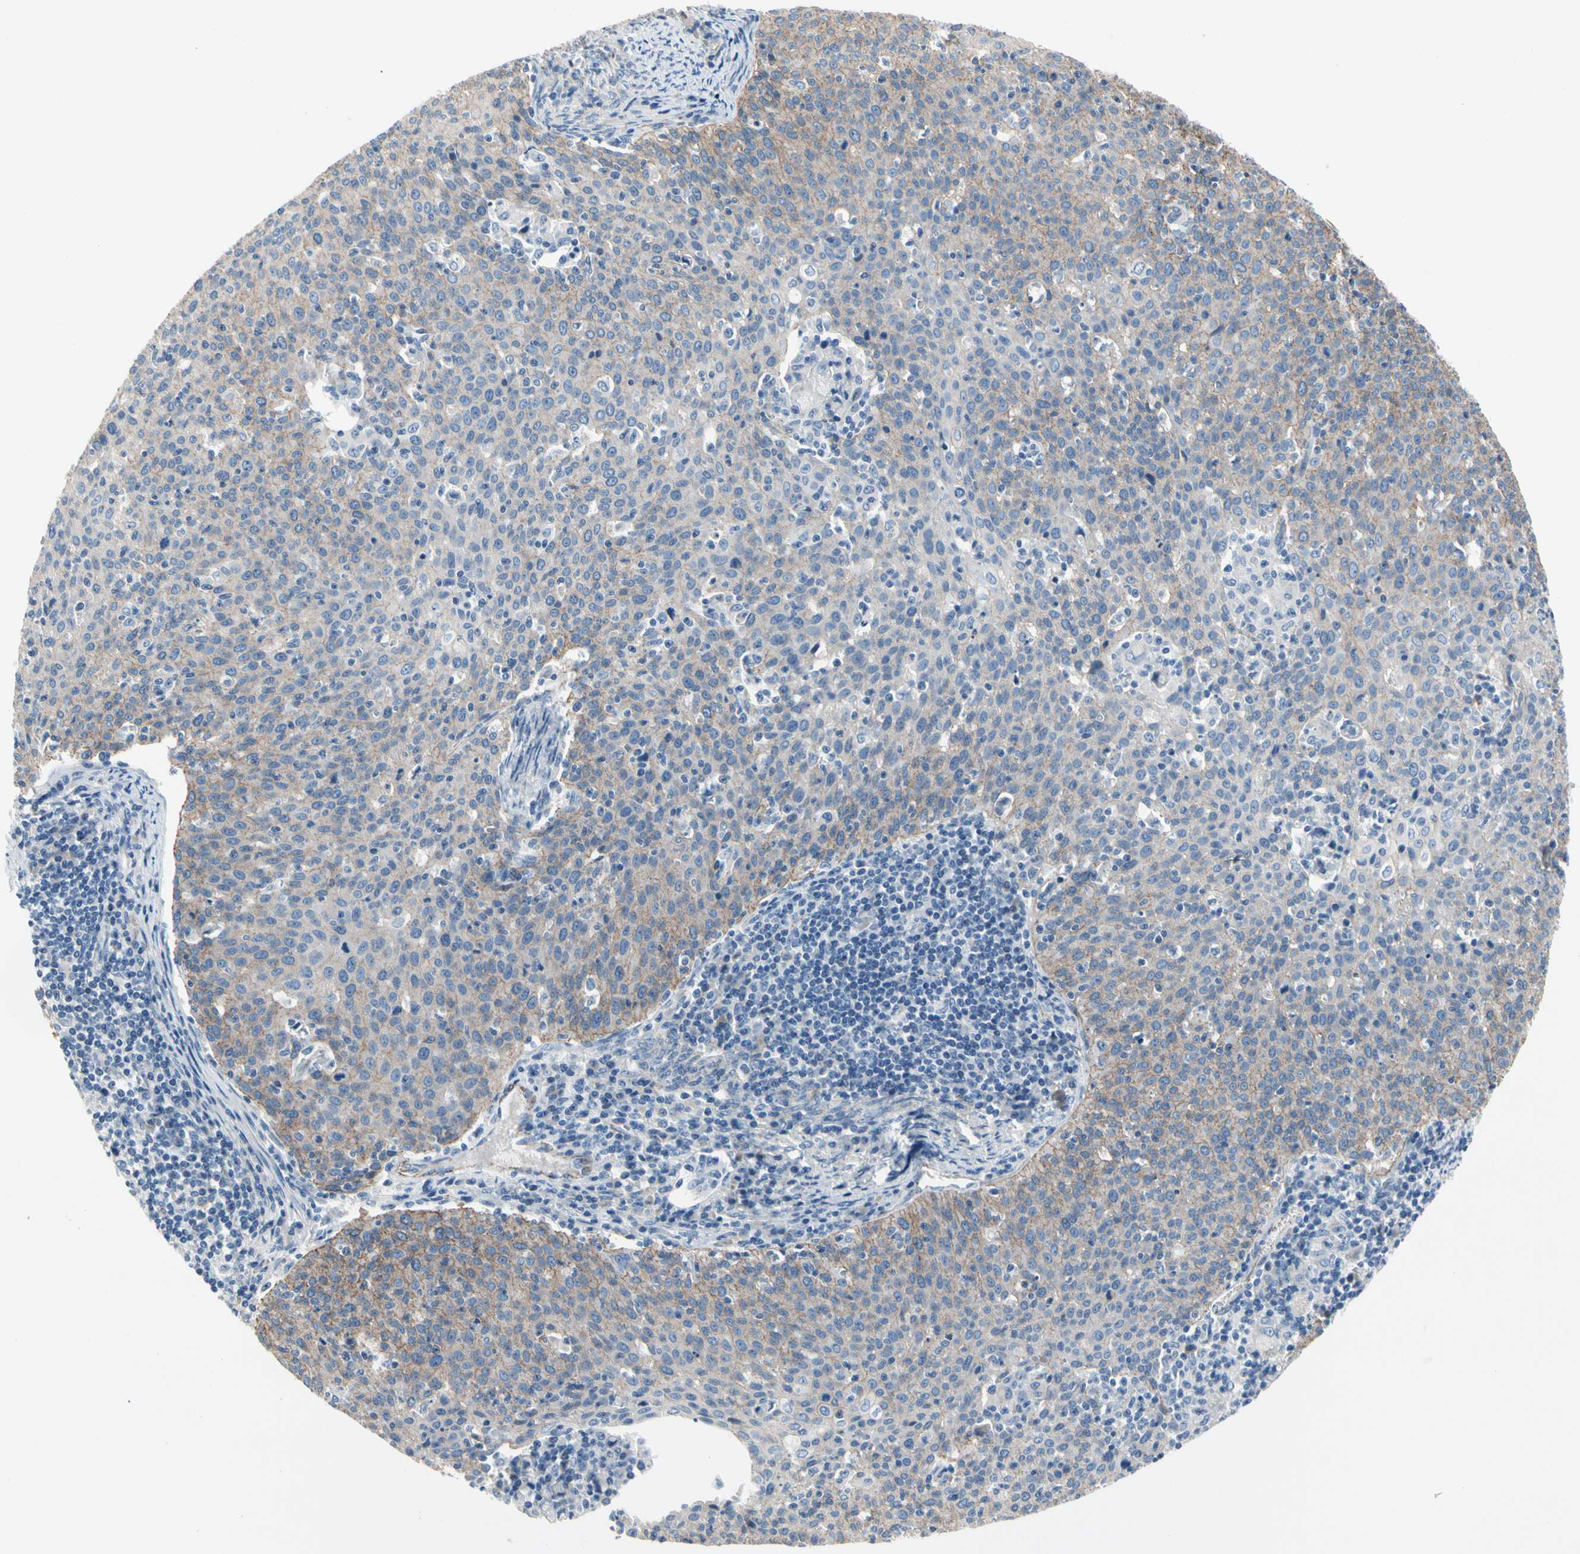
{"staining": {"intensity": "moderate", "quantity": "25%-75%", "location": "cytoplasmic/membranous"}, "tissue": "cervical cancer", "cell_type": "Tumor cells", "image_type": "cancer", "snomed": [{"axis": "morphology", "description": "Squamous cell carcinoma, NOS"}, {"axis": "topography", "description": "Cervix"}], "caption": "The photomicrograph shows staining of squamous cell carcinoma (cervical), revealing moderate cytoplasmic/membranous protein staining (brown color) within tumor cells.", "gene": "LGR6", "patient": {"sex": "female", "age": 38}}